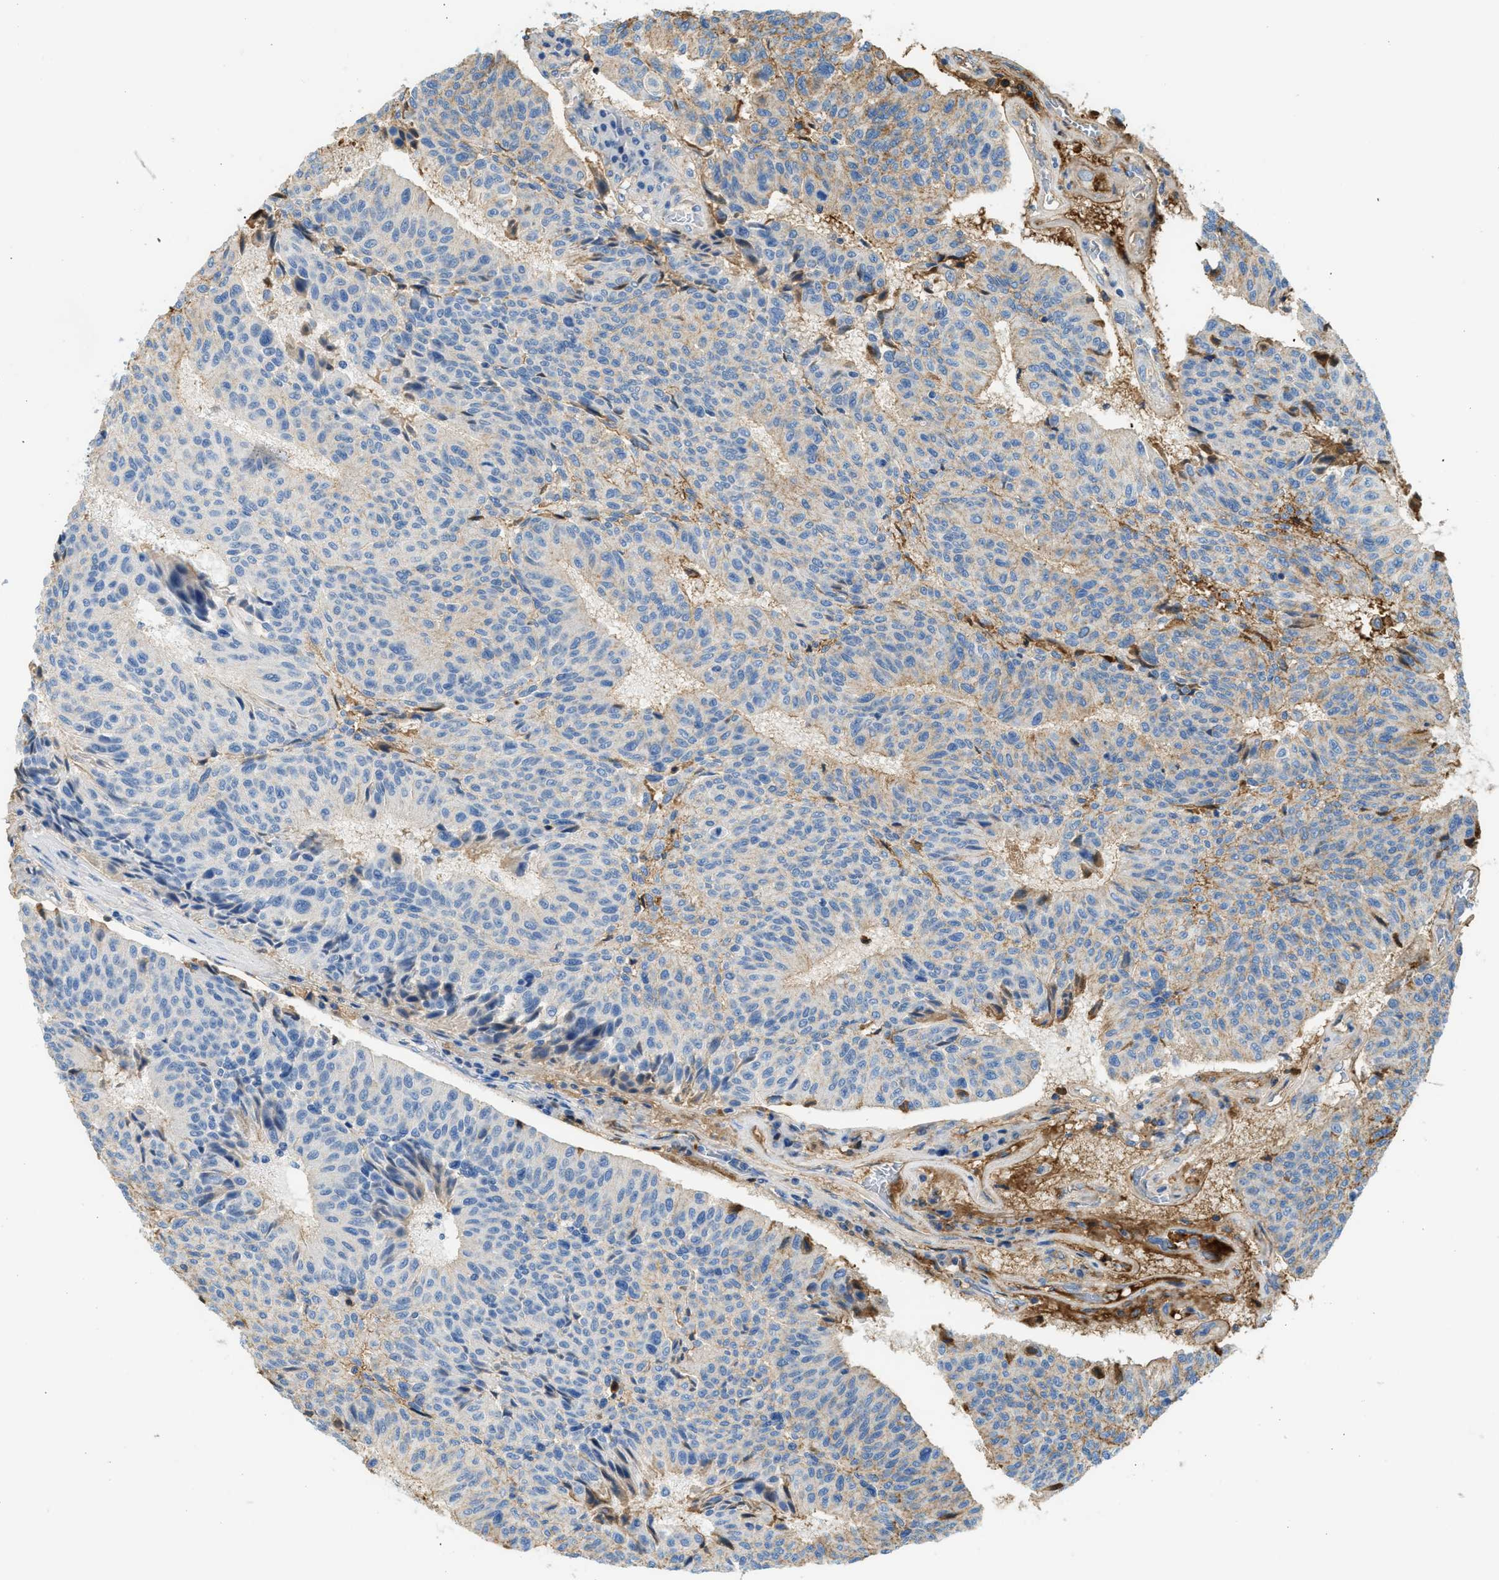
{"staining": {"intensity": "moderate", "quantity": "<25%", "location": "cytoplasmic/membranous"}, "tissue": "urothelial cancer", "cell_type": "Tumor cells", "image_type": "cancer", "snomed": [{"axis": "morphology", "description": "Urothelial carcinoma, High grade"}, {"axis": "topography", "description": "Urinary bladder"}], "caption": "High-grade urothelial carcinoma was stained to show a protein in brown. There is low levels of moderate cytoplasmic/membranous expression in approximately <25% of tumor cells.", "gene": "CFI", "patient": {"sex": "male", "age": 66}}